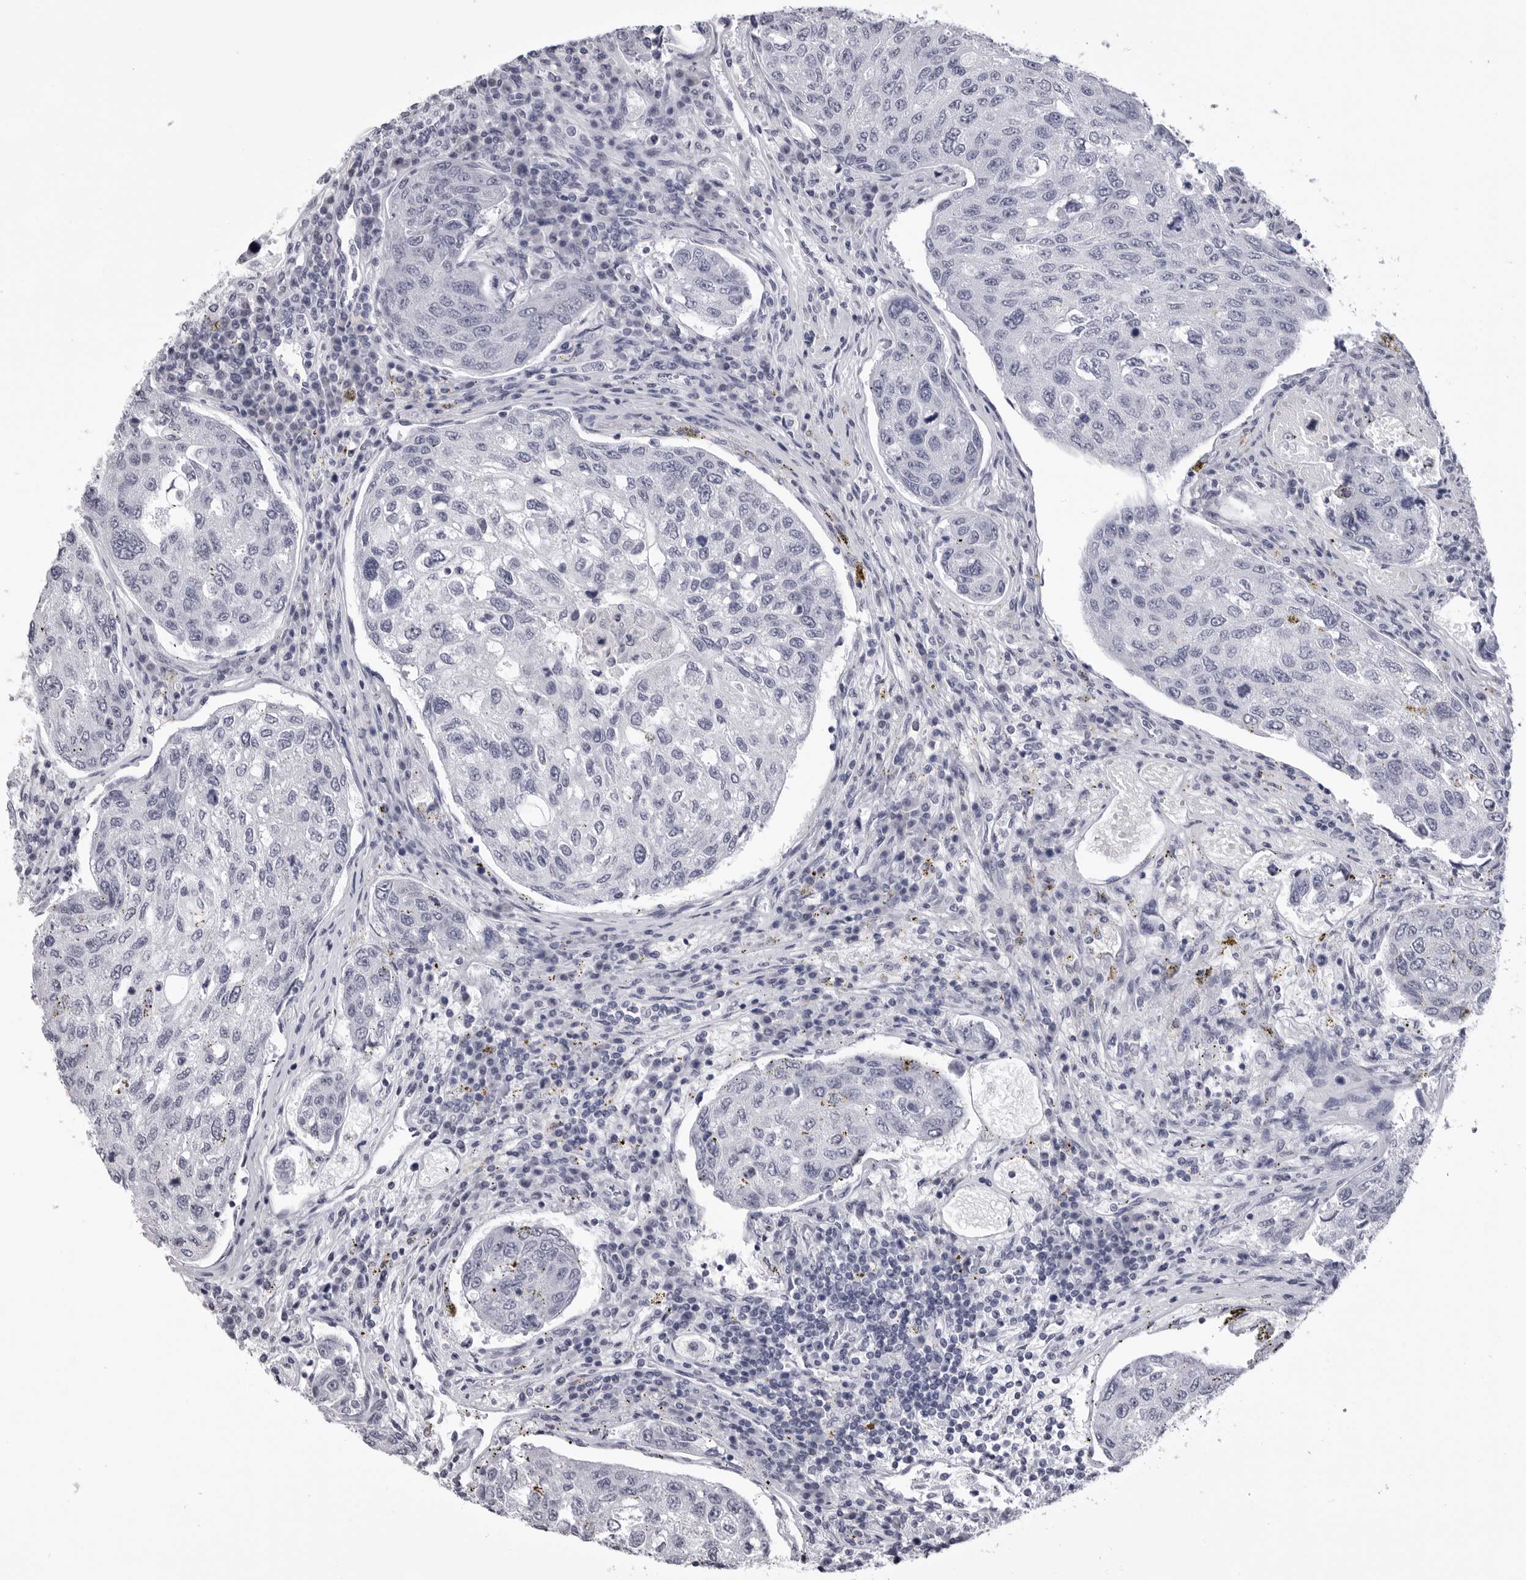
{"staining": {"intensity": "negative", "quantity": "none", "location": "none"}, "tissue": "urothelial cancer", "cell_type": "Tumor cells", "image_type": "cancer", "snomed": [{"axis": "morphology", "description": "Urothelial carcinoma, High grade"}, {"axis": "topography", "description": "Lymph node"}, {"axis": "topography", "description": "Urinary bladder"}], "caption": "There is no significant expression in tumor cells of high-grade urothelial carcinoma.", "gene": "LGALS4", "patient": {"sex": "male", "age": 51}}